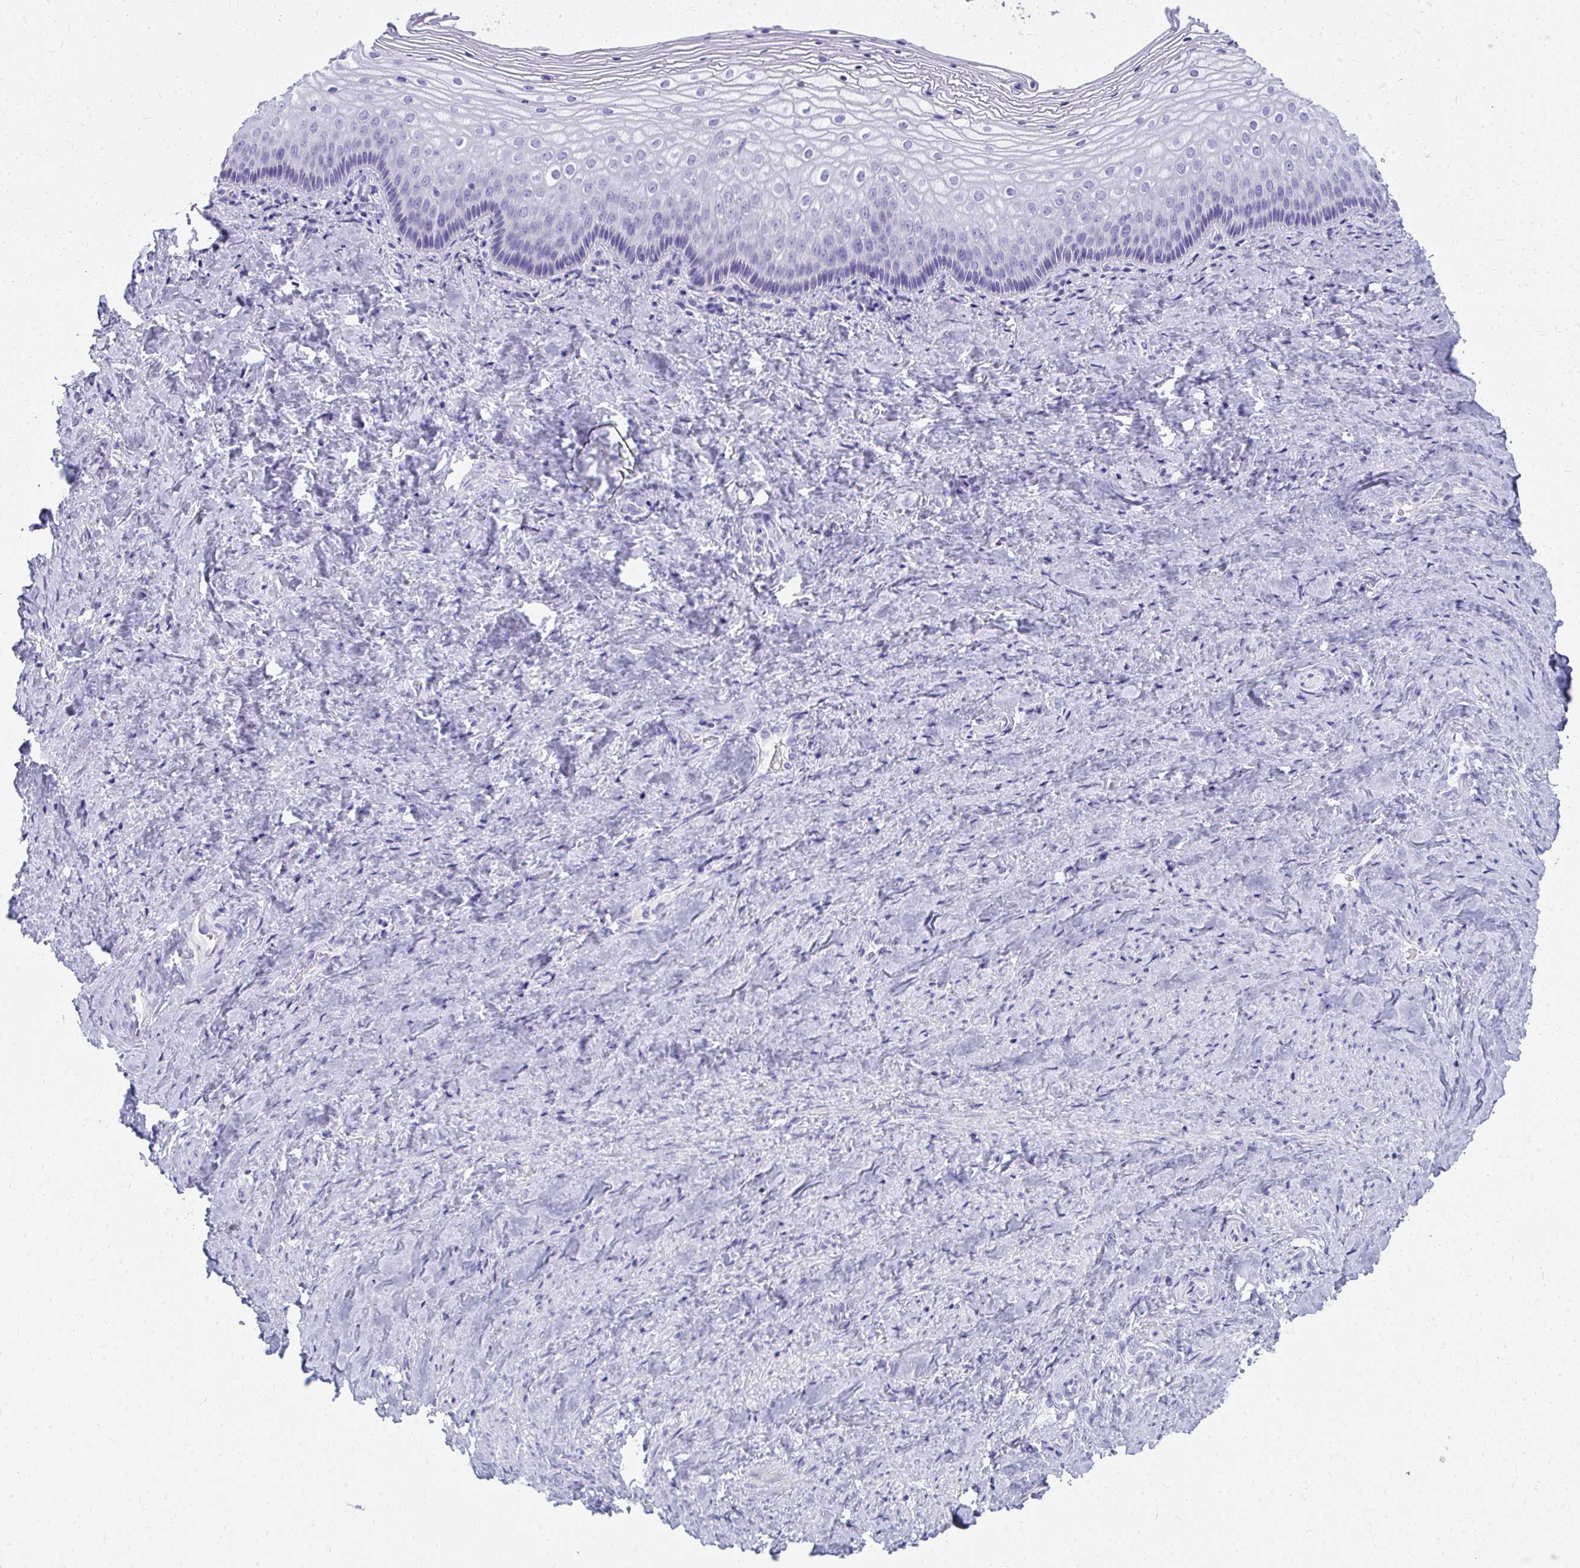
{"staining": {"intensity": "negative", "quantity": "none", "location": "none"}, "tissue": "vagina", "cell_type": "Squamous epithelial cells", "image_type": "normal", "snomed": [{"axis": "morphology", "description": "Normal tissue, NOS"}, {"axis": "topography", "description": "Vagina"}], "caption": "Squamous epithelial cells are negative for protein expression in normal human vagina. The staining was performed using DAB to visualize the protein expression in brown, while the nuclei were stained in blue with hematoxylin (Magnification: 20x).", "gene": "SEC14L3", "patient": {"sex": "female", "age": 45}}